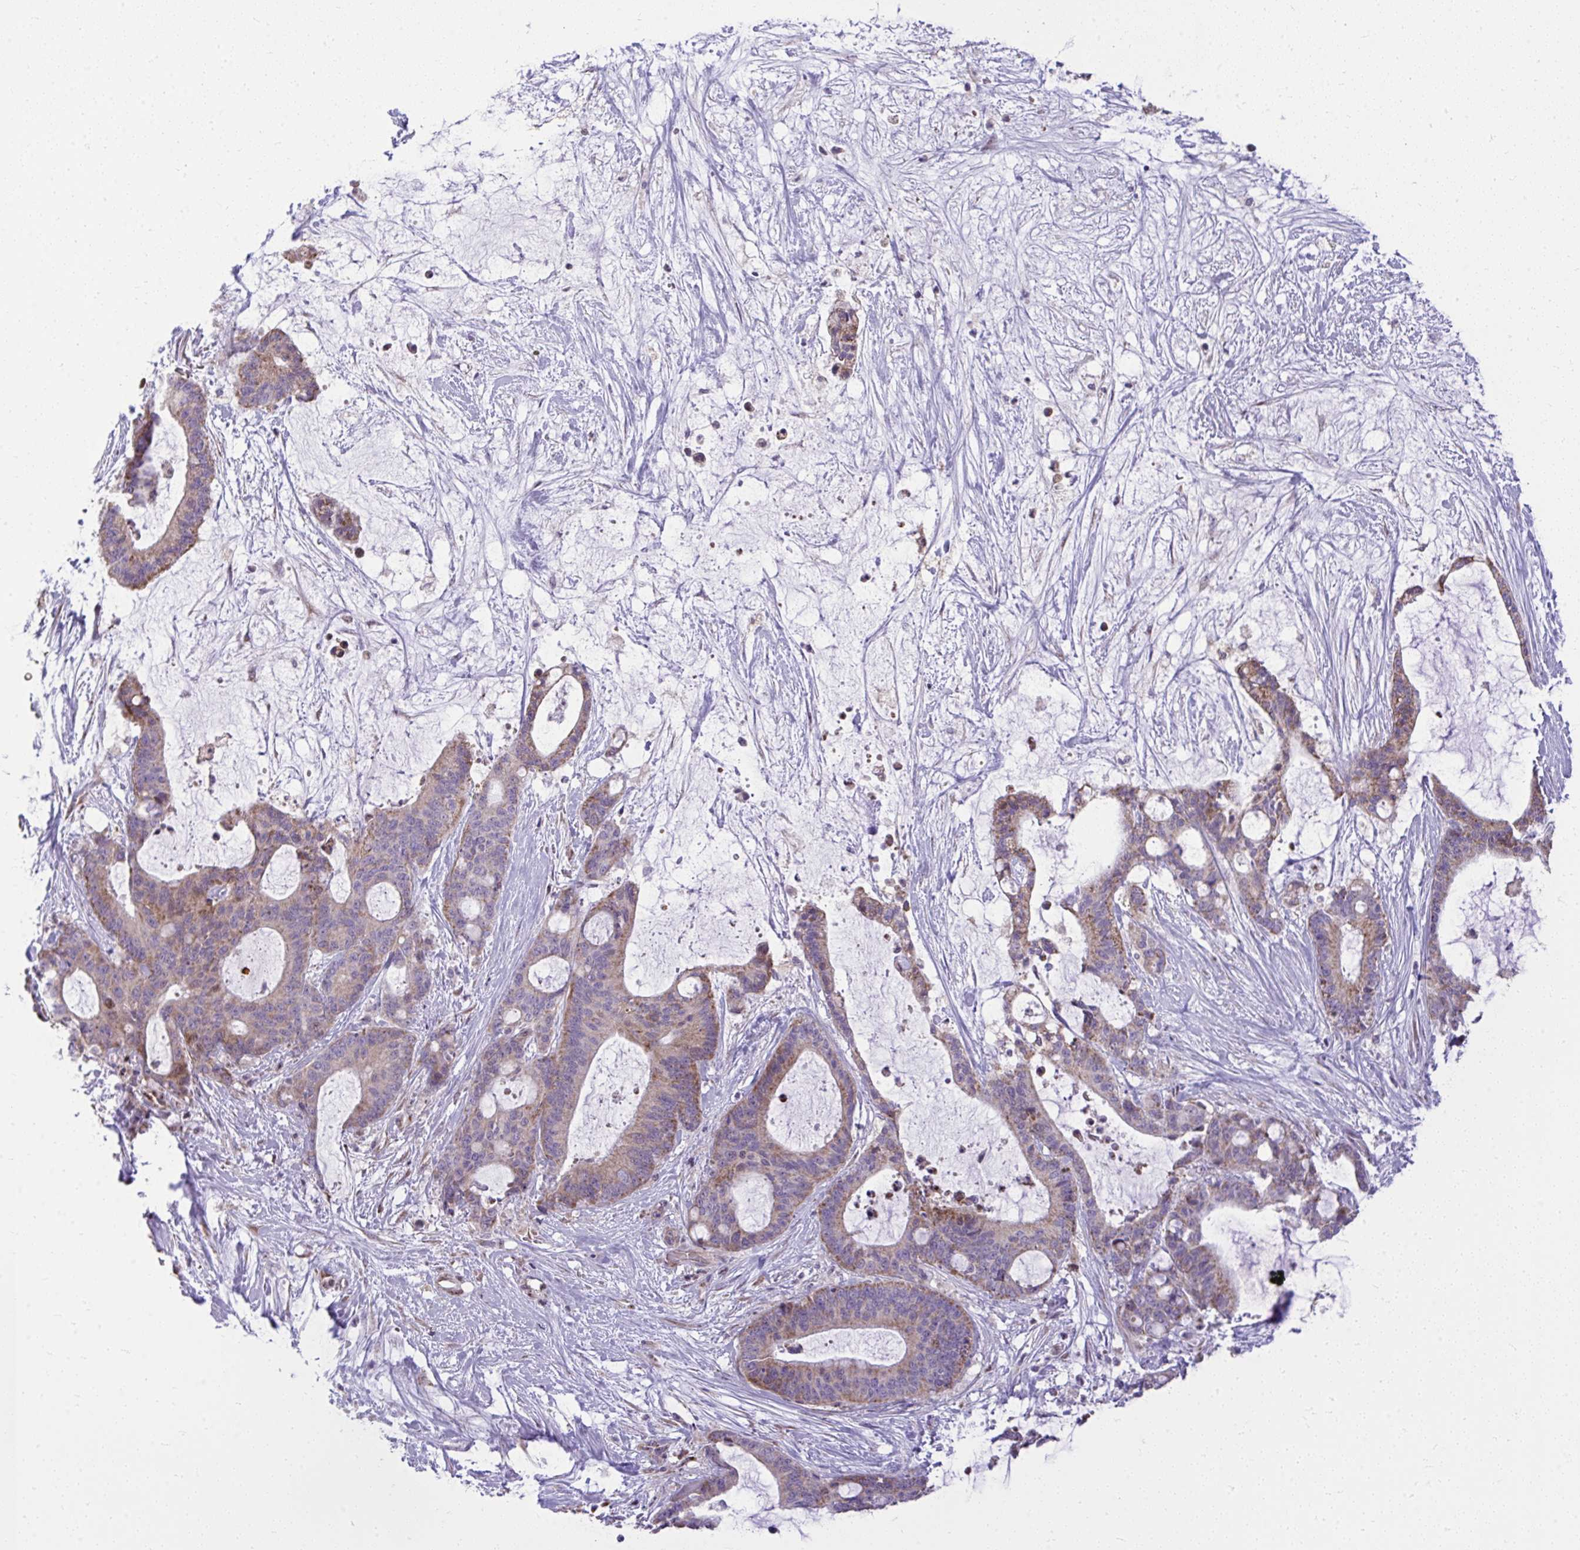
{"staining": {"intensity": "weak", "quantity": ">75%", "location": "cytoplasmic/membranous"}, "tissue": "liver cancer", "cell_type": "Tumor cells", "image_type": "cancer", "snomed": [{"axis": "morphology", "description": "Normal tissue, NOS"}, {"axis": "morphology", "description": "Cholangiocarcinoma"}, {"axis": "topography", "description": "Liver"}, {"axis": "topography", "description": "Peripheral nerve tissue"}], "caption": "DAB immunohistochemical staining of cholangiocarcinoma (liver) demonstrates weak cytoplasmic/membranous protein positivity in approximately >75% of tumor cells.", "gene": "GPRIN3", "patient": {"sex": "female", "age": 73}}